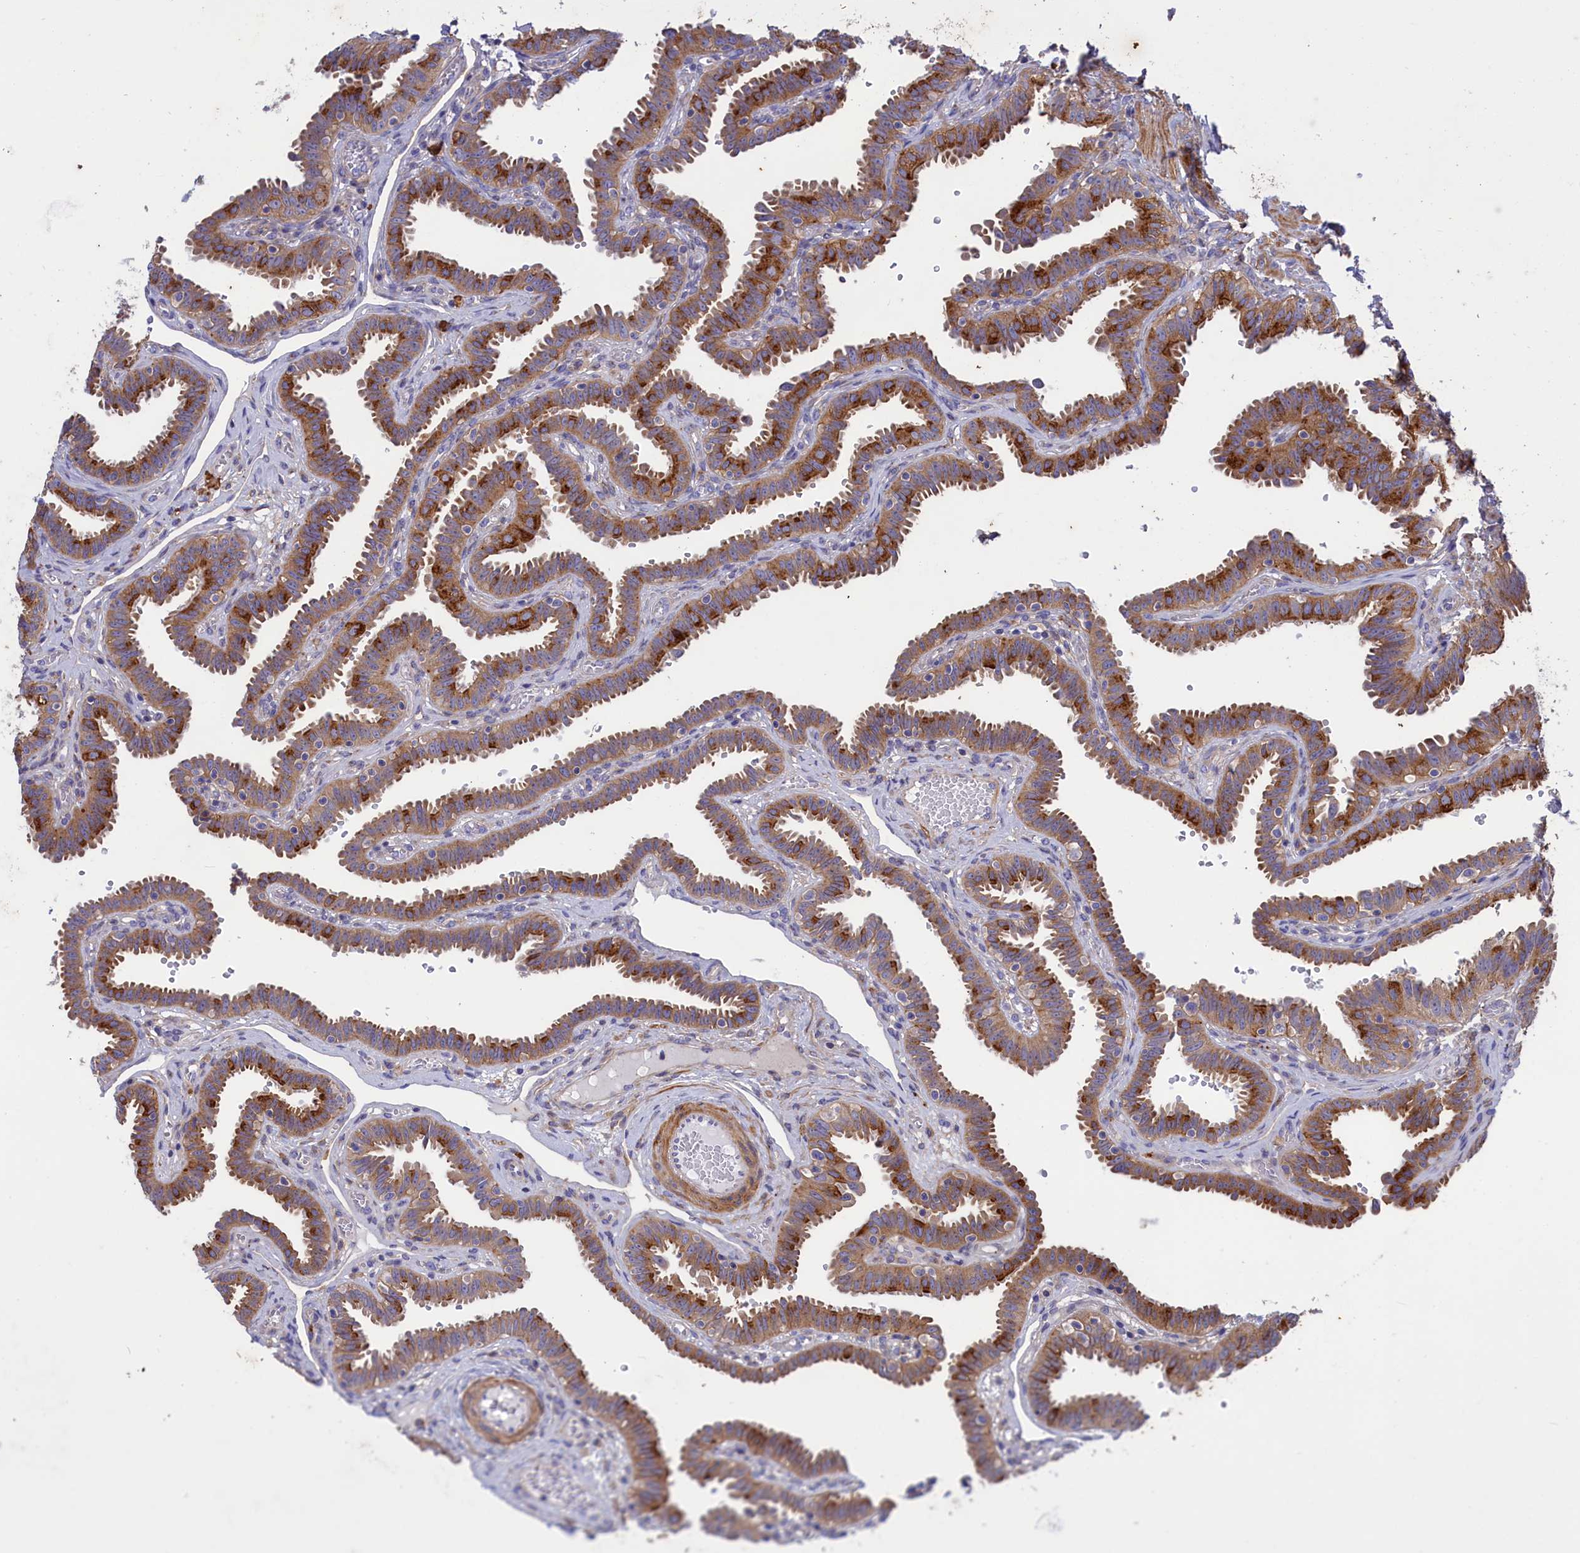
{"staining": {"intensity": "strong", "quantity": ">75%", "location": "cytoplasmic/membranous"}, "tissue": "fallopian tube", "cell_type": "Glandular cells", "image_type": "normal", "snomed": [{"axis": "morphology", "description": "Normal tissue, NOS"}, {"axis": "topography", "description": "Fallopian tube"}], "caption": "Approximately >75% of glandular cells in benign fallopian tube display strong cytoplasmic/membranous protein expression as visualized by brown immunohistochemical staining.", "gene": "SCAMP4", "patient": {"sex": "female", "age": 37}}